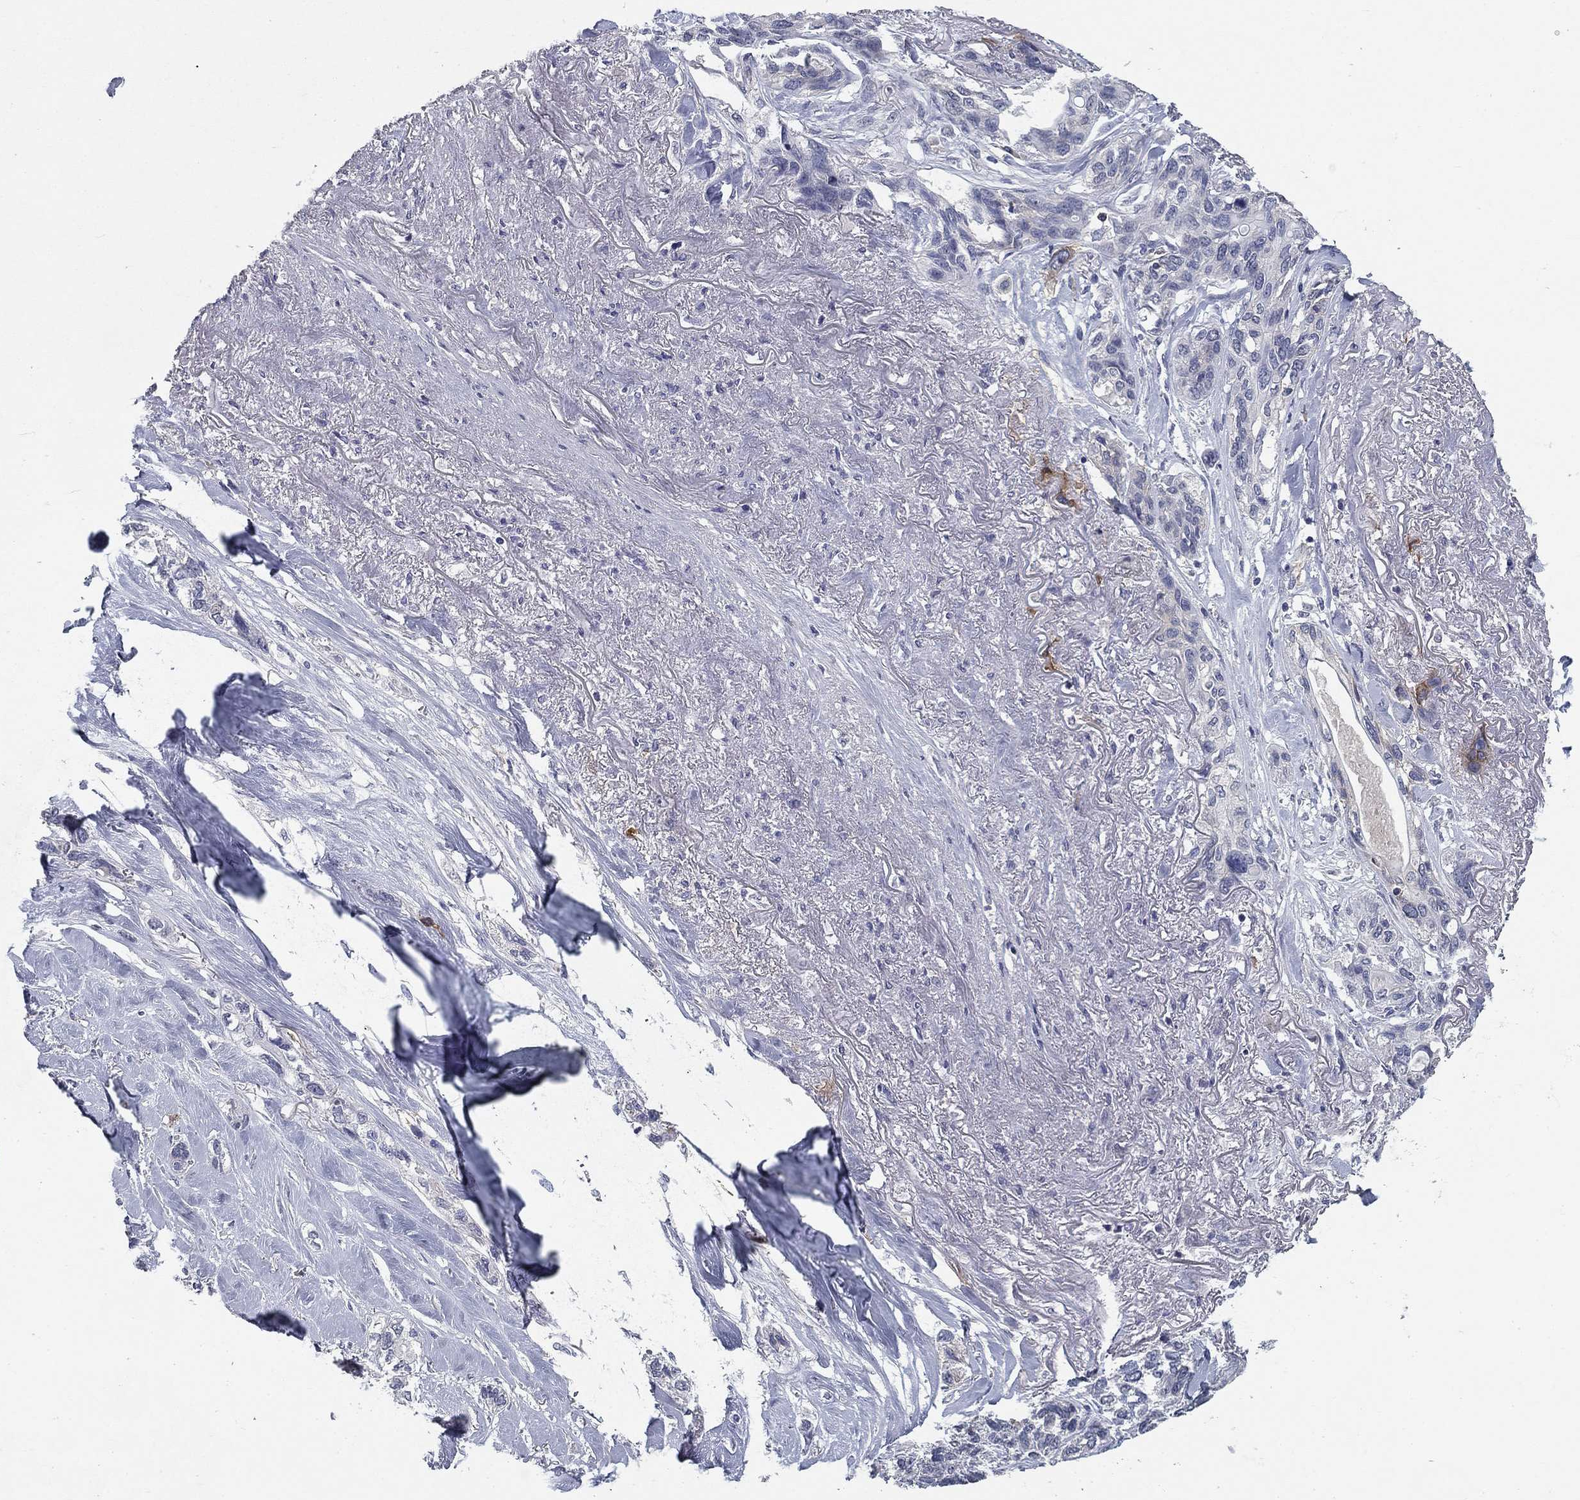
{"staining": {"intensity": "negative", "quantity": "none", "location": "none"}, "tissue": "lung cancer", "cell_type": "Tumor cells", "image_type": "cancer", "snomed": [{"axis": "morphology", "description": "Squamous cell carcinoma, NOS"}, {"axis": "topography", "description": "Lung"}], "caption": "Immunohistochemistry histopathology image of neoplastic tissue: lung cancer stained with DAB (3,3'-diaminobenzidine) displays no significant protein staining in tumor cells.", "gene": "CD274", "patient": {"sex": "female", "age": 70}}